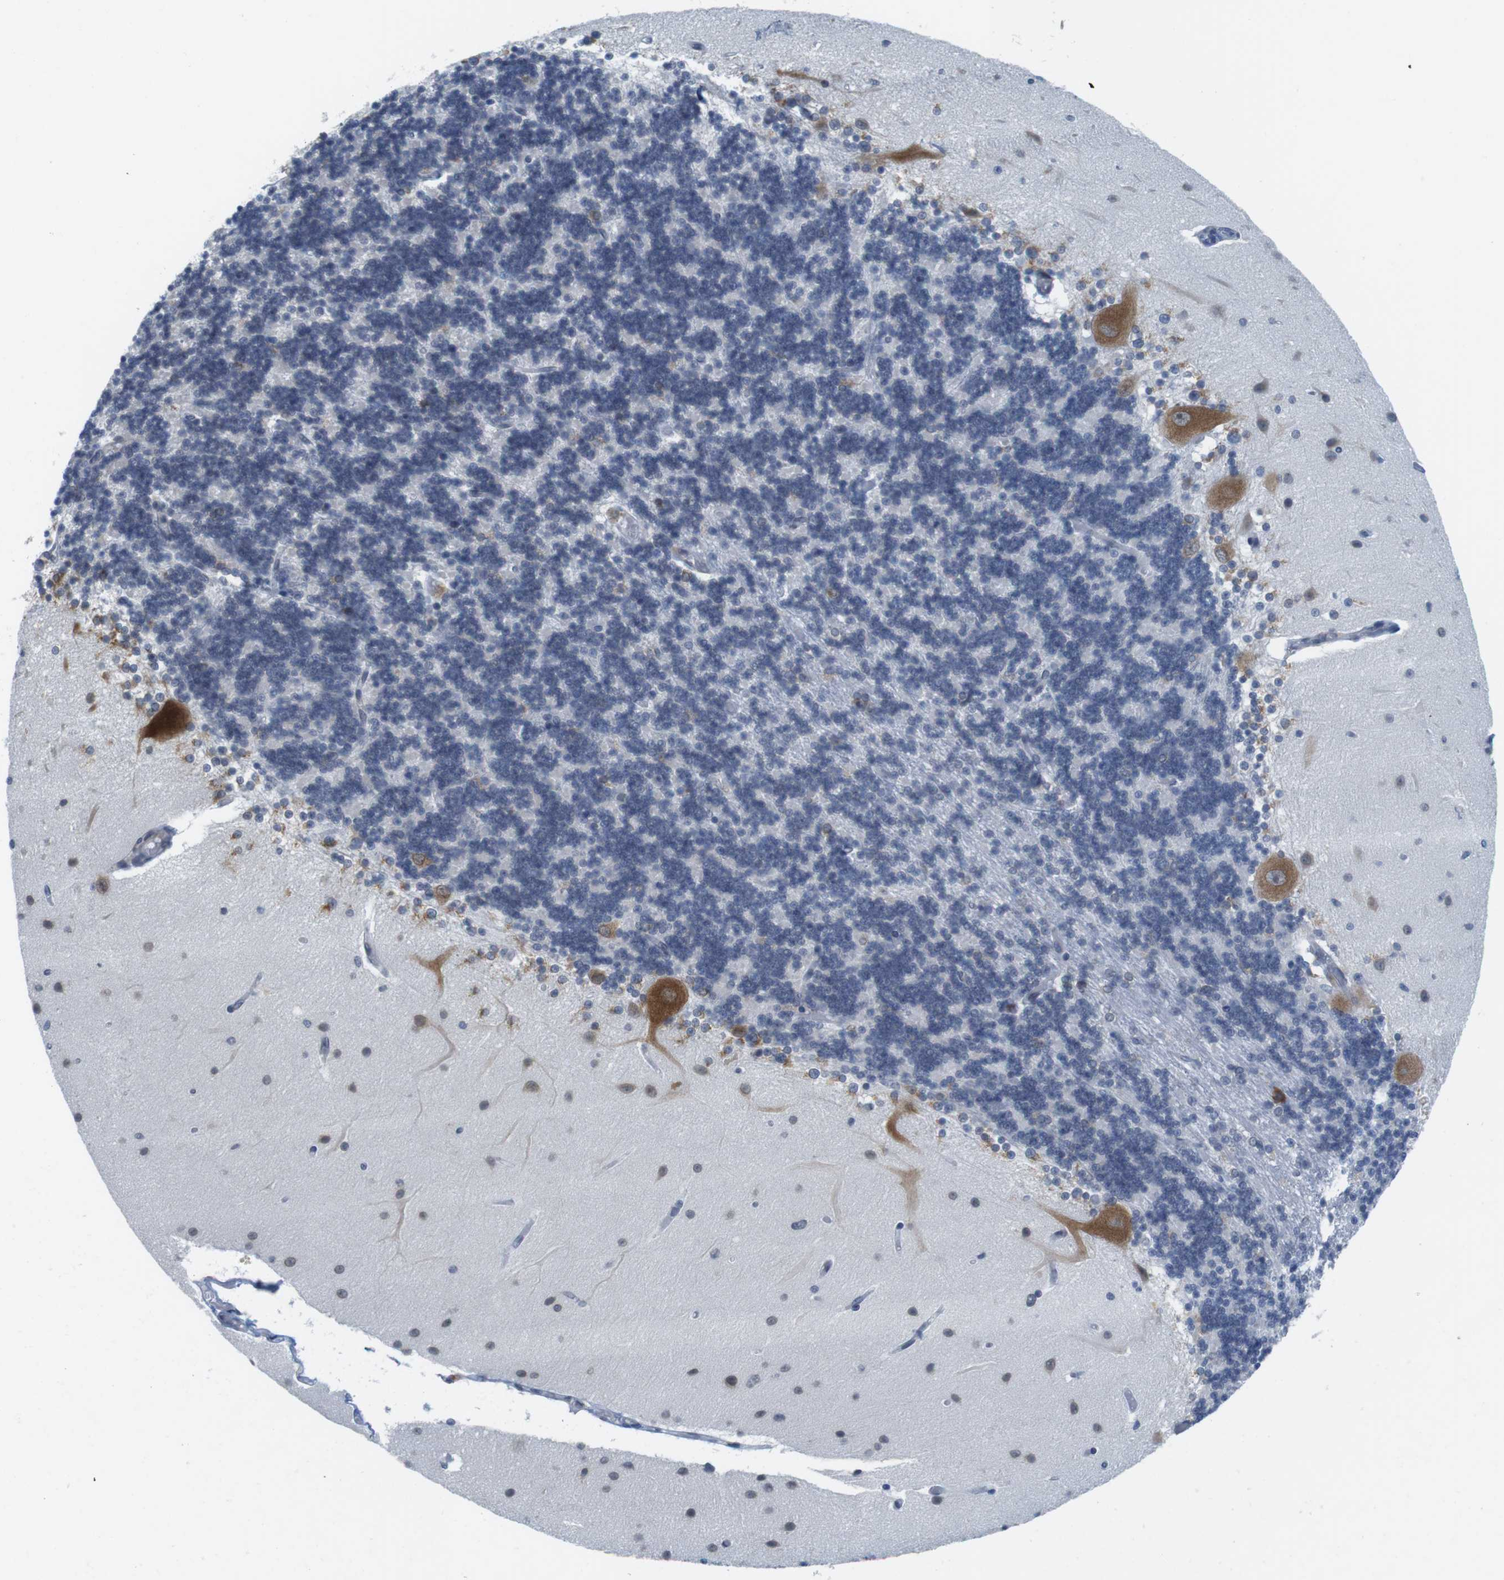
{"staining": {"intensity": "negative", "quantity": "none", "location": "none"}, "tissue": "cerebellum", "cell_type": "Cells in granular layer", "image_type": "normal", "snomed": [{"axis": "morphology", "description": "Normal tissue, NOS"}, {"axis": "topography", "description": "Cerebellum"}], "caption": "This micrograph is of benign cerebellum stained with IHC to label a protein in brown with the nuclei are counter-stained blue. There is no positivity in cells in granular layer.", "gene": "ERGIC3", "patient": {"sex": "female", "age": 54}}